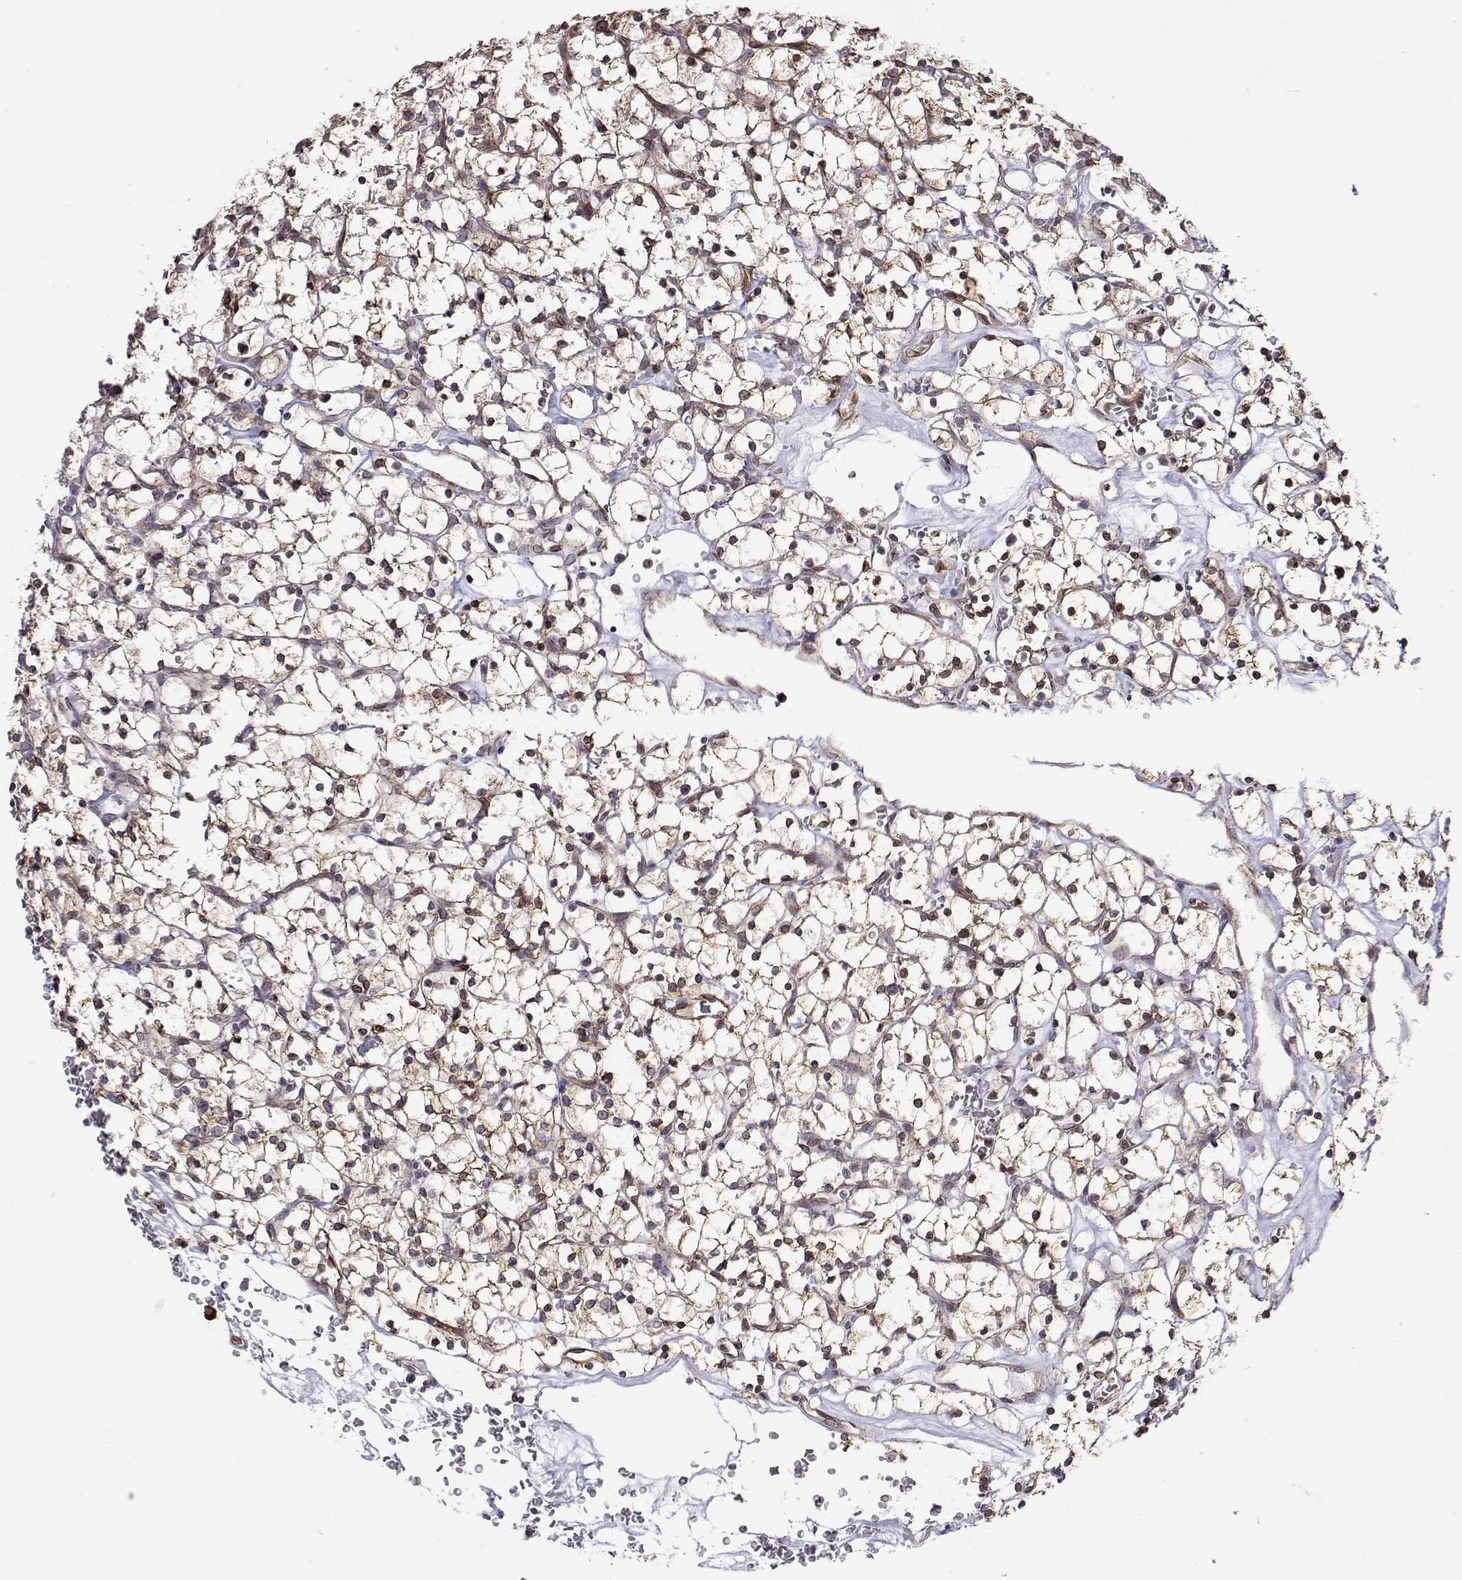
{"staining": {"intensity": "negative", "quantity": "none", "location": "none"}, "tissue": "renal cancer", "cell_type": "Tumor cells", "image_type": "cancer", "snomed": [{"axis": "morphology", "description": "Adenocarcinoma, NOS"}, {"axis": "topography", "description": "Kidney"}], "caption": "A photomicrograph of human adenocarcinoma (renal) is negative for staining in tumor cells.", "gene": "PGRMC2", "patient": {"sex": "female", "age": 64}}